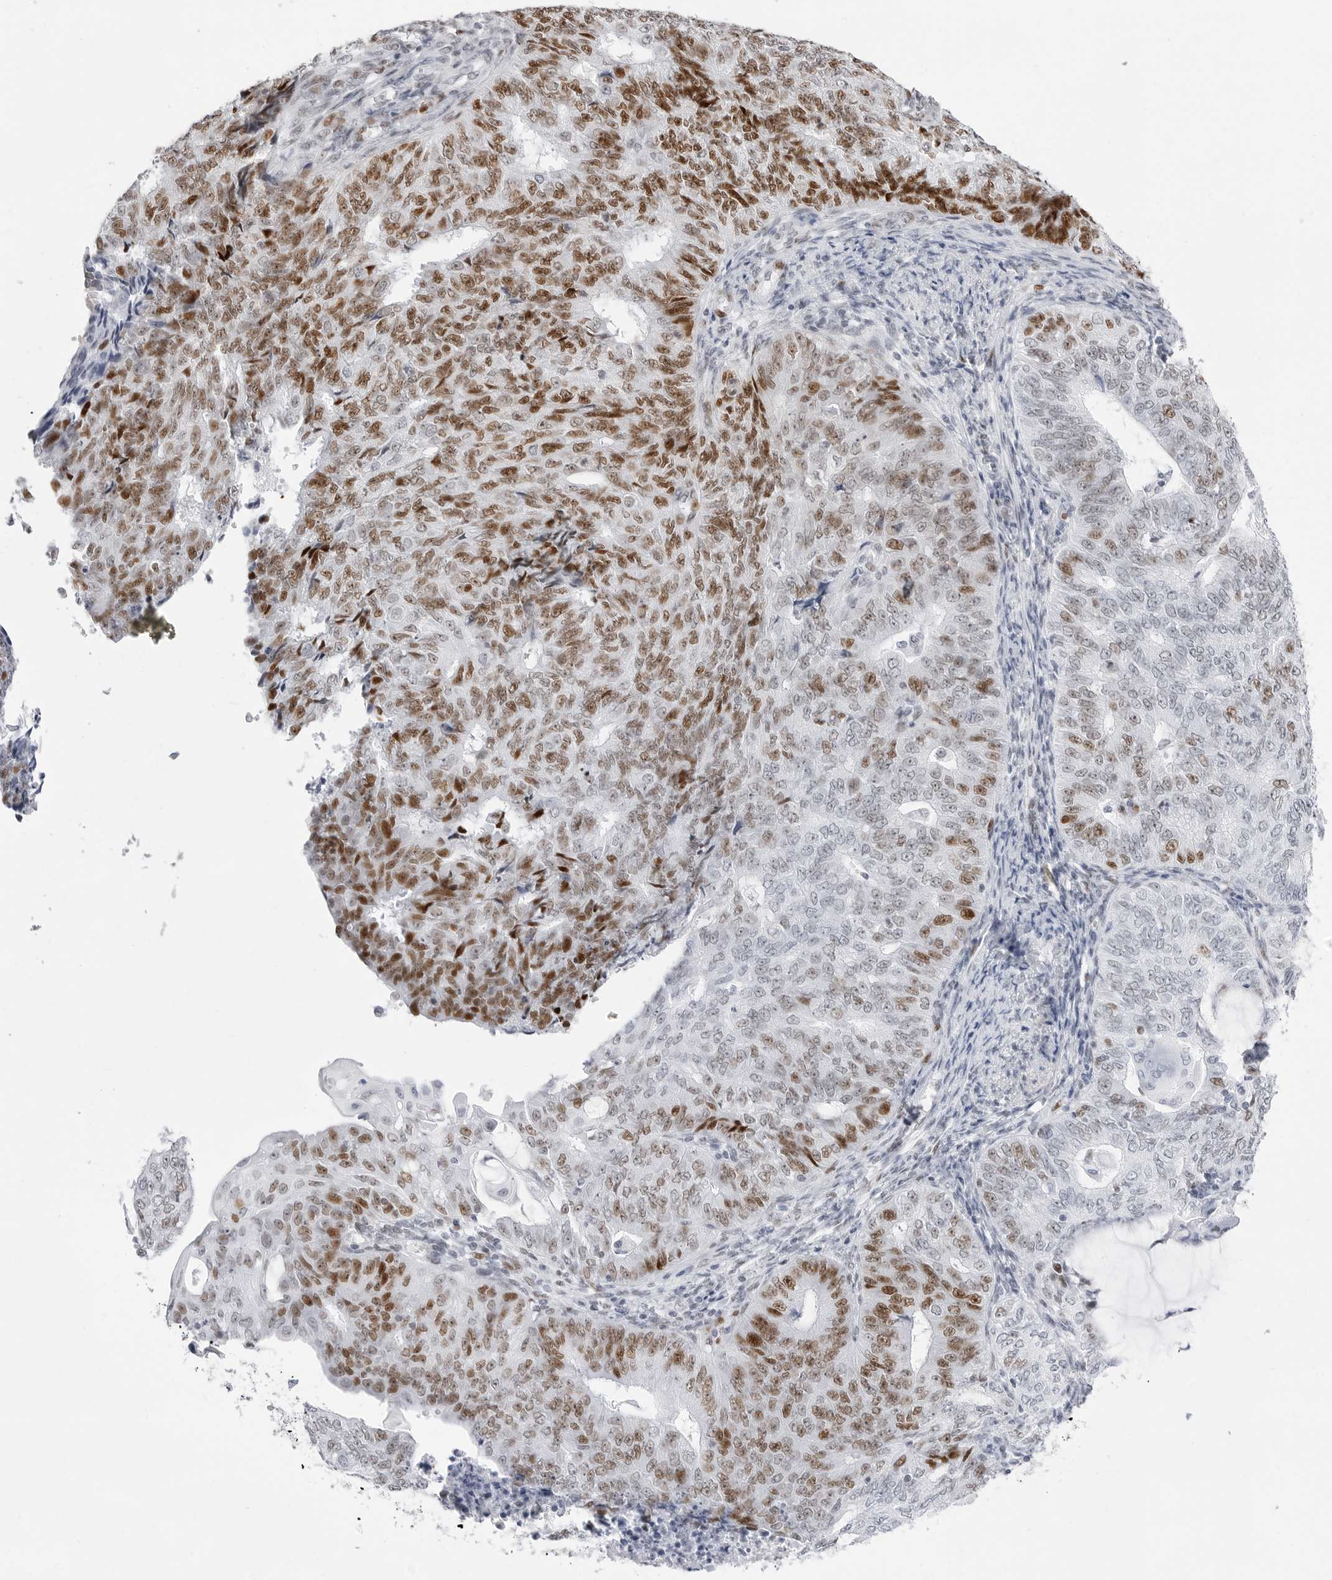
{"staining": {"intensity": "moderate", "quantity": ">75%", "location": "nuclear"}, "tissue": "endometrial cancer", "cell_type": "Tumor cells", "image_type": "cancer", "snomed": [{"axis": "morphology", "description": "Adenocarcinoma, NOS"}, {"axis": "topography", "description": "Endometrium"}], "caption": "Protein analysis of endometrial cancer tissue demonstrates moderate nuclear staining in approximately >75% of tumor cells.", "gene": "NASP", "patient": {"sex": "female", "age": 32}}